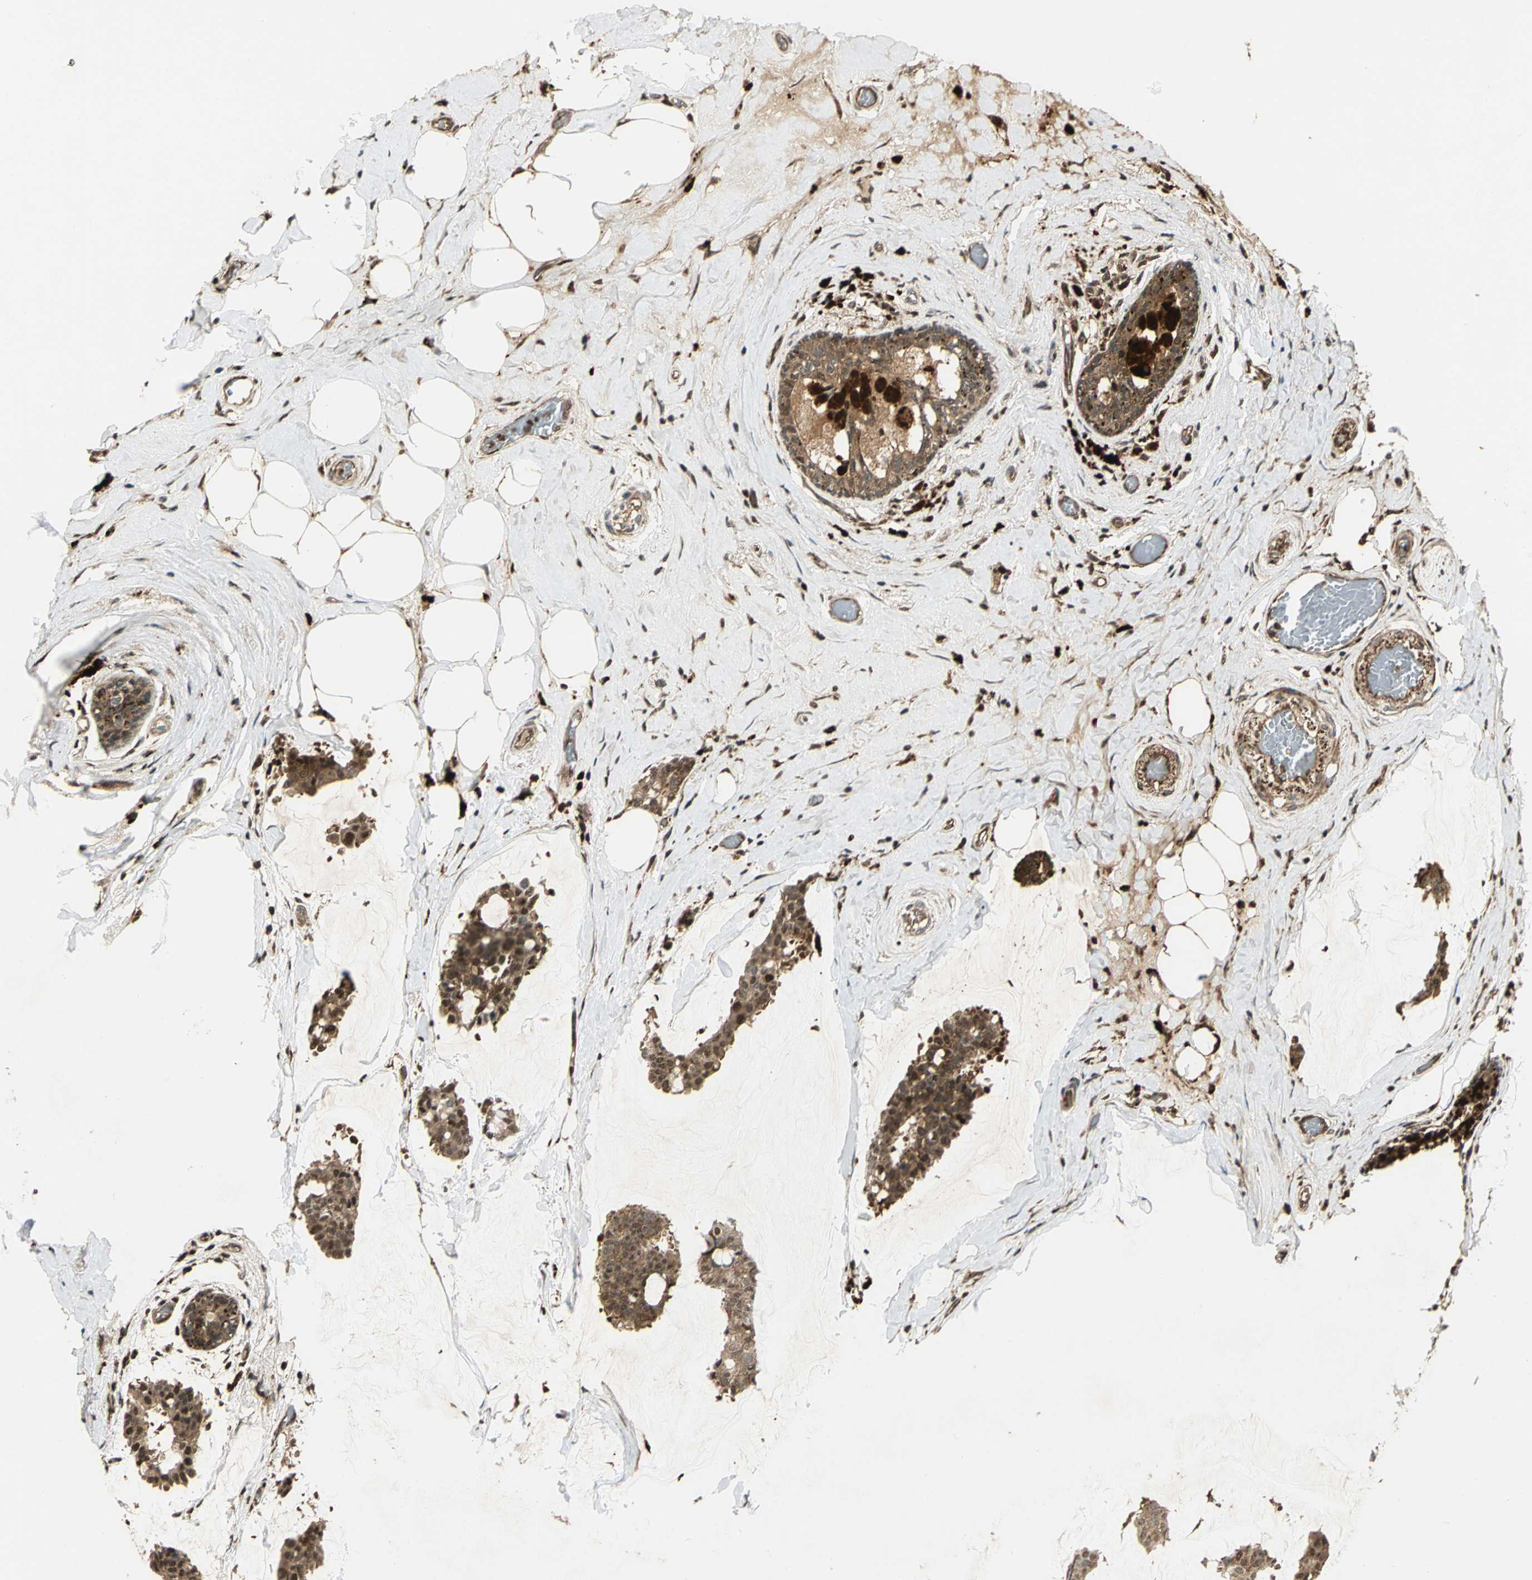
{"staining": {"intensity": "moderate", "quantity": ">75%", "location": "cytoplasmic/membranous,nuclear"}, "tissue": "breast cancer", "cell_type": "Tumor cells", "image_type": "cancer", "snomed": [{"axis": "morphology", "description": "Duct carcinoma"}, {"axis": "topography", "description": "Breast"}], "caption": "Tumor cells demonstrate medium levels of moderate cytoplasmic/membranous and nuclear positivity in approximately >75% of cells in human breast cancer. (Brightfield microscopy of DAB IHC at high magnification).", "gene": "PPP1R13L", "patient": {"sex": "female", "age": 93}}